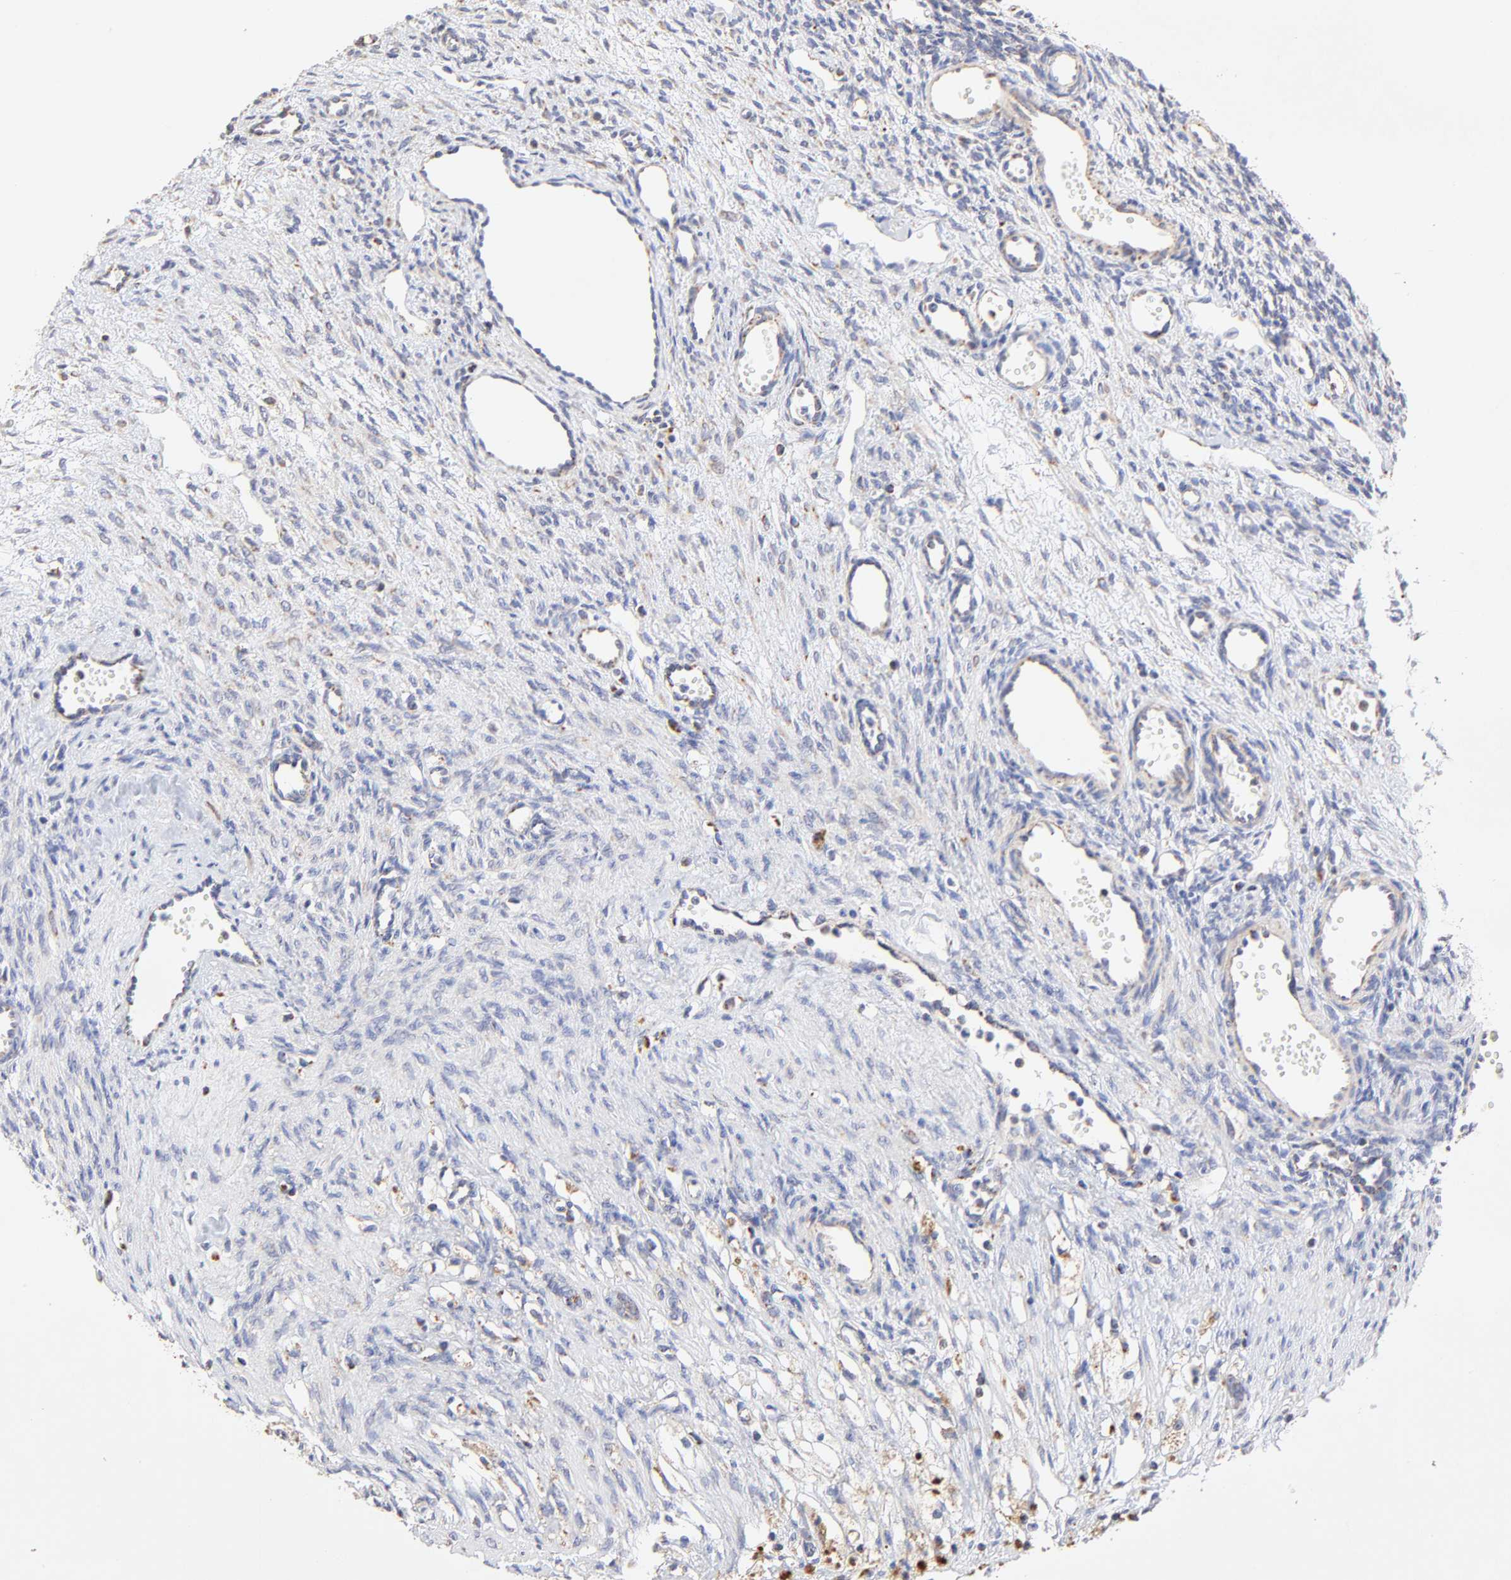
{"staining": {"intensity": "strong", "quantity": ">75%", "location": "cytoplasmic/membranous"}, "tissue": "ovary", "cell_type": "Follicle cells", "image_type": "normal", "snomed": [{"axis": "morphology", "description": "Normal tissue, NOS"}, {"axis": "topography", "description": "Ovary"}], "caption": "Protein expression analysis of normal ovary exhibits strong cytoplasmic/membranous positivity in approximately >75% of follicle cells.", "gene": "SSBP1", "patient": {"sex": "female", "age": 33}}